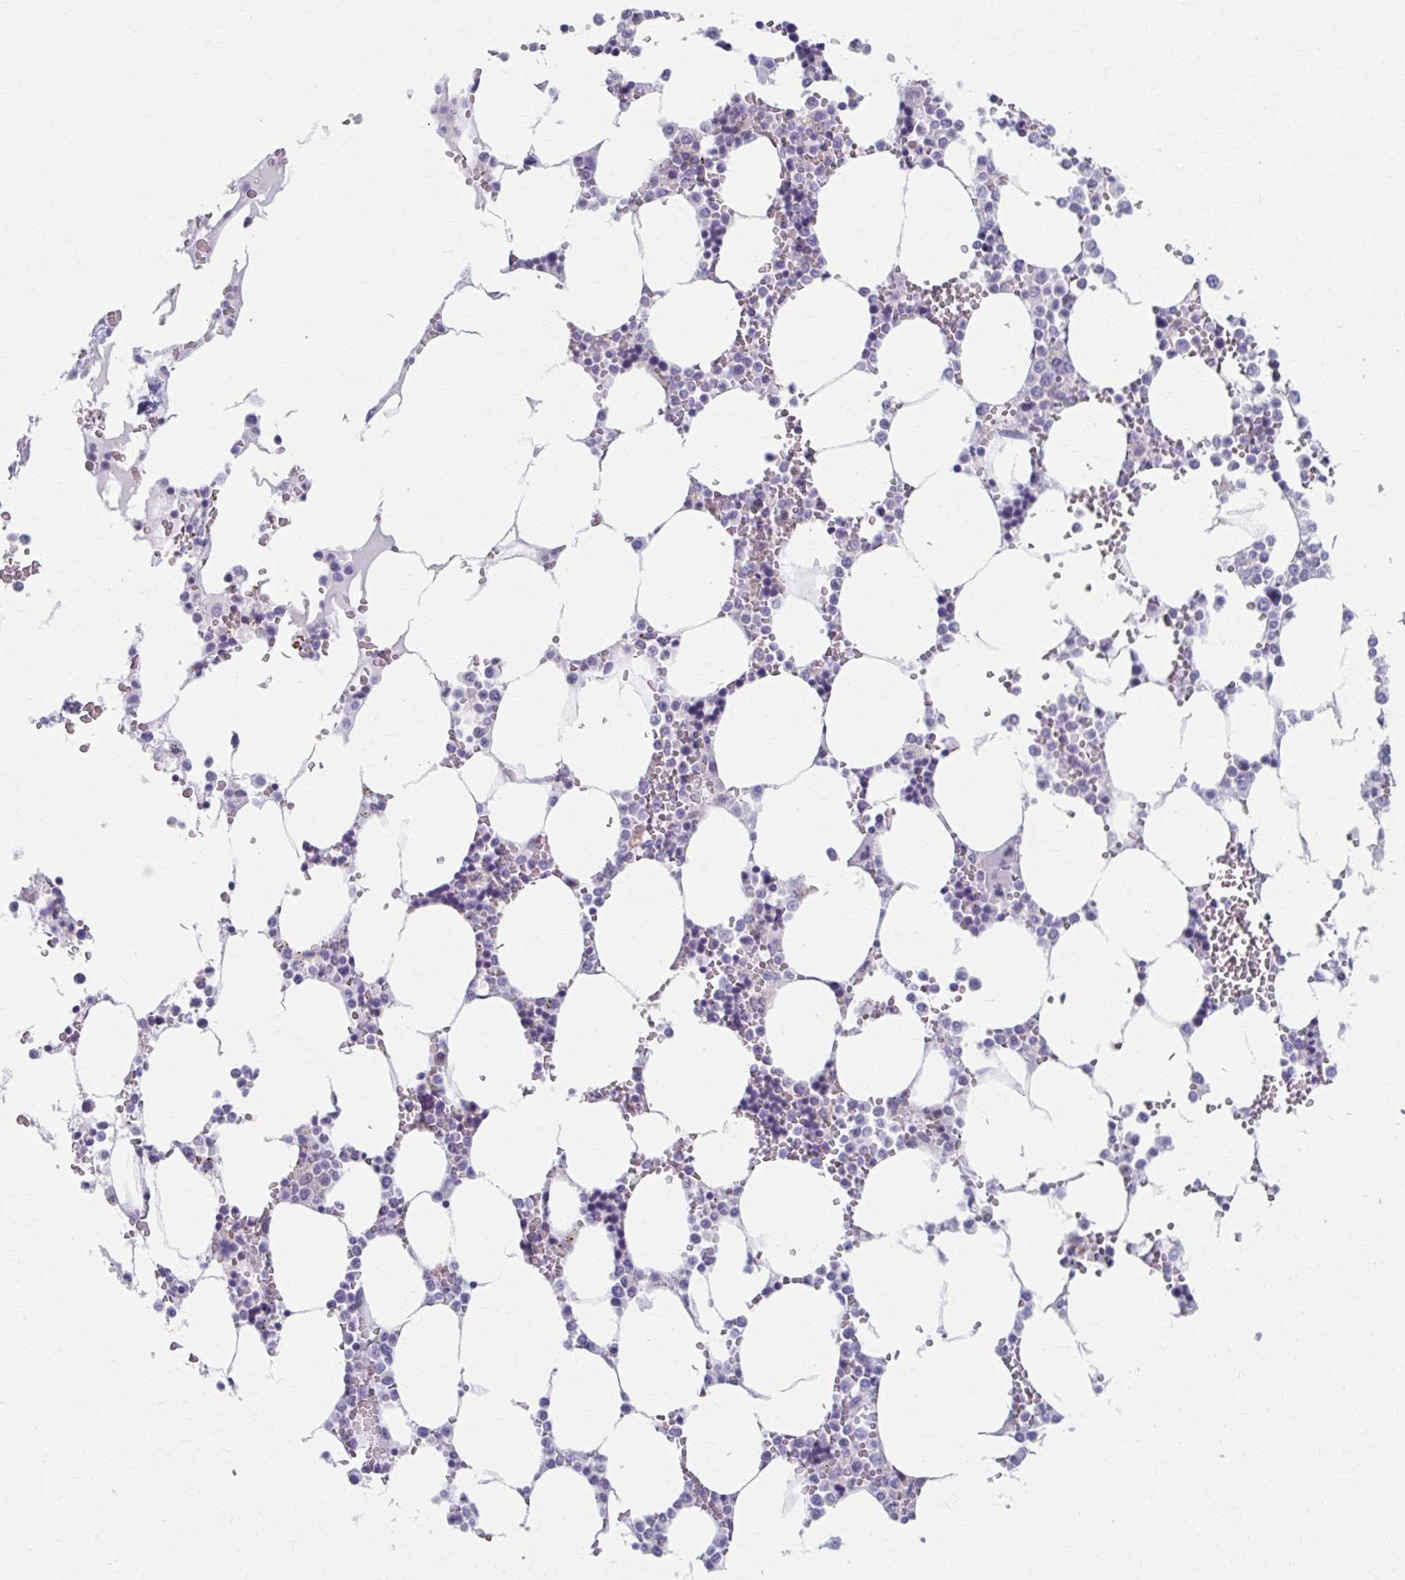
{"staining": {"intensity": "negative", "quantity": "none", "location": "none"}, "tissue": "bone marrow", "cell_type": "Hematopoietic cells", "image_type": "normal", "snomed": [{"axis": "morphology", "description": "Normal tissue, NOS"}, {"axis": "topography", "description": "Bone marrow"}], "caption": "The photomicrograph exhibits no significant expression in hematopoietic cells of bone marrow. The staining was performed using DAB to visualize the protein expression in brown, while the nuclei were stained in blue with hematoxylin (Magnification: 20x).", "gene": "OLFM2", "patient": {"sex": "male", "age": 64}}